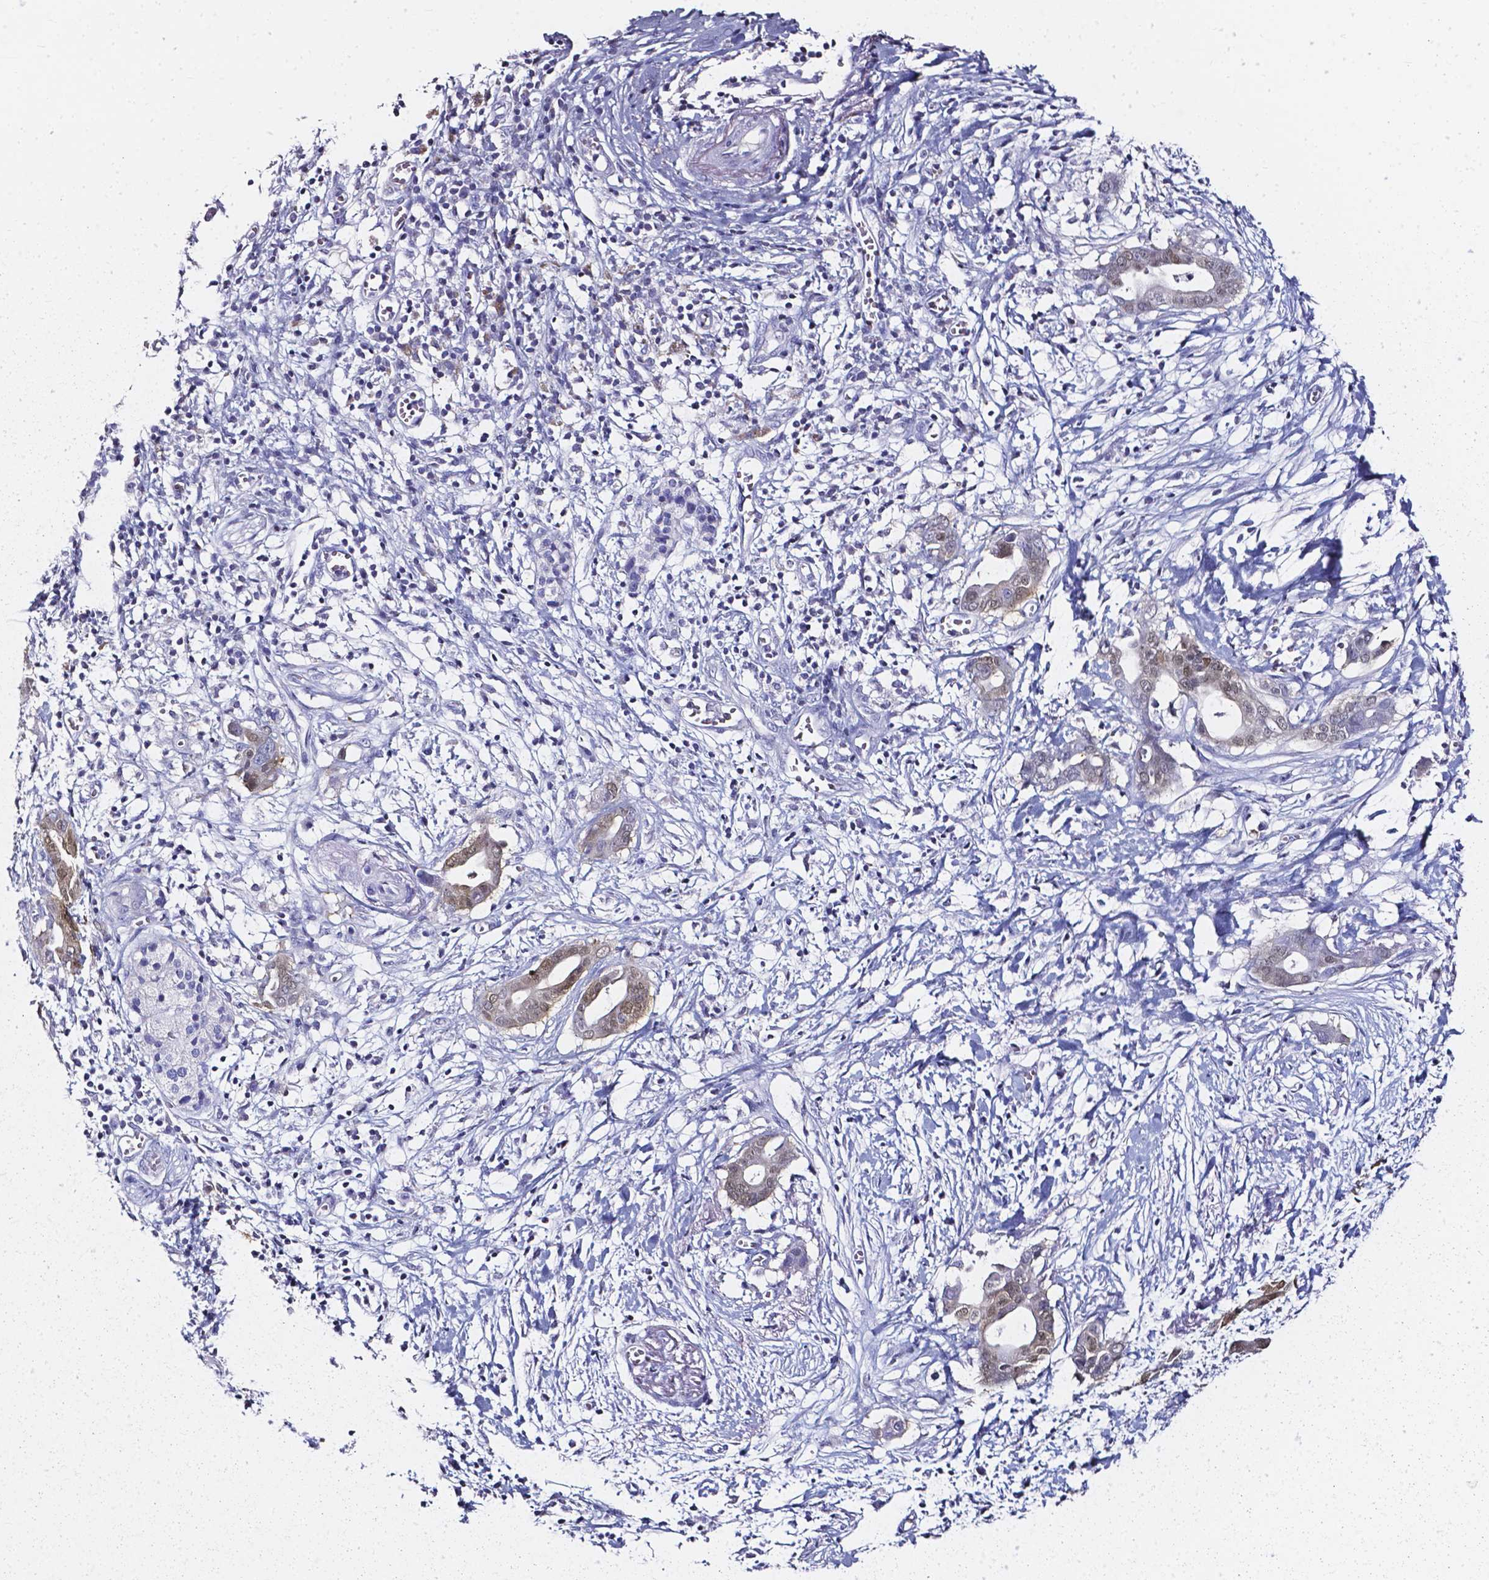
{"staining": {"intensity": "weak", "quantity": "25%-75%", "location": "cytoplasmic/membranous,nuclear"}, "tissue": "pancreatic cancer", "cell_type": "Tumor cells", "image_type": "cancer", "snomed": [{"axis": "morphology", "description": "Adenocarcinoma, NOS"}, {"axis": "topography", "description": "Pancreas"}], "caption": "The photomicrograph displays a brown stain indicating the presence of a protein in the cytoplasmic/membranous and nuclear of tumor cells in adenocarcinoma (pancreatic). (IHC, brightfield microscopy, high magnification).", "gene": "AKR1B10", "patient": {"sex": "male", "age": 61}}